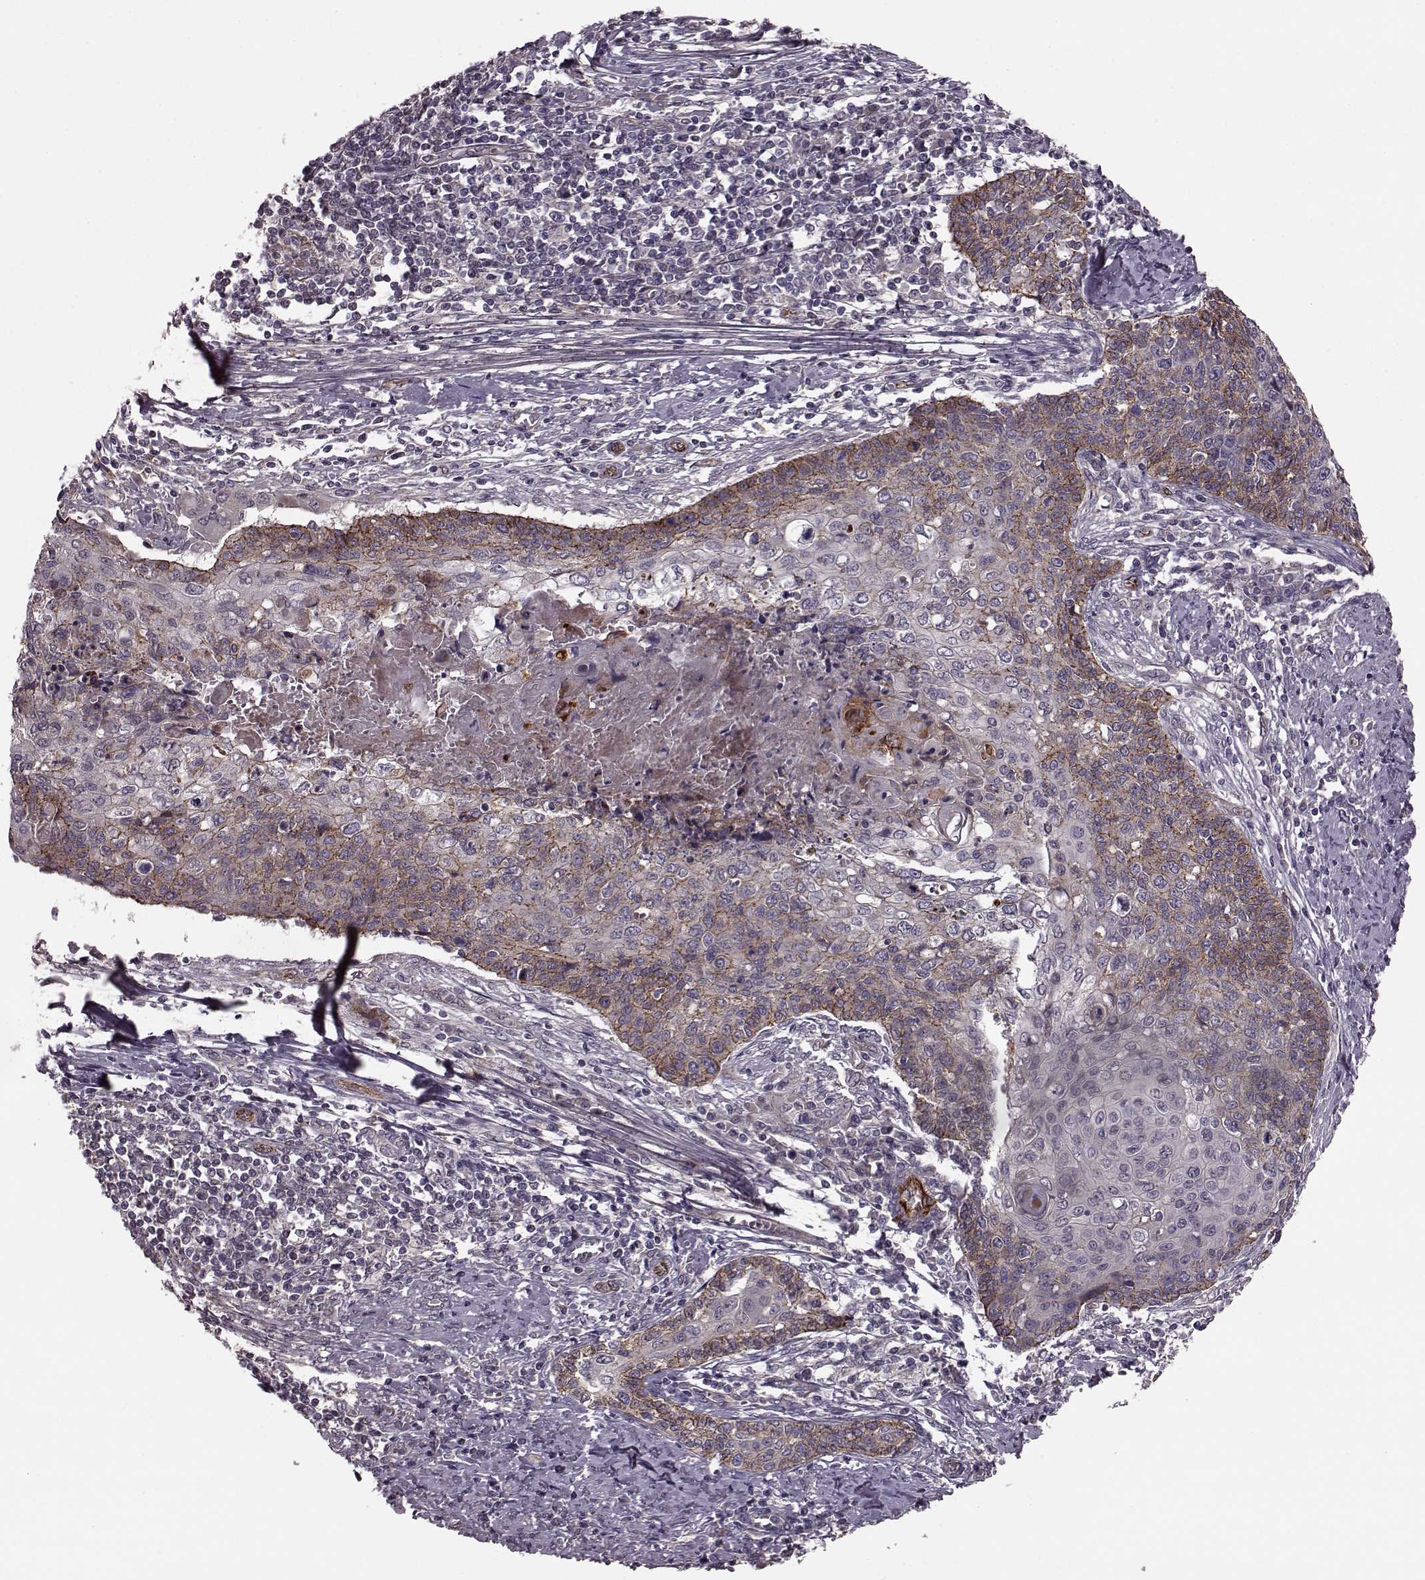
{"staining": {"intensity": "moderate", "quantity": "25%-75%", "location": "cytoplasmic/membranous"}, "tissue": "cervical cancer", "cell_type": "Tumor cells", "image_type": "cancer", "snomed": [{"axis": "morphology", "description": "Squamous cell carcinoma, NOS"}, {"axis": "topography", "description": "Cervix"}], "caption": "Cervical cancer (squamous cell carcinoma) stained for a protein (brown) demonstrates moderate cytoplasmic/membranous positive staining in approximately 25%-75% of tumor cells.", "gene": "SYNPO", "patient": {"sex": "female", "age": 39}}